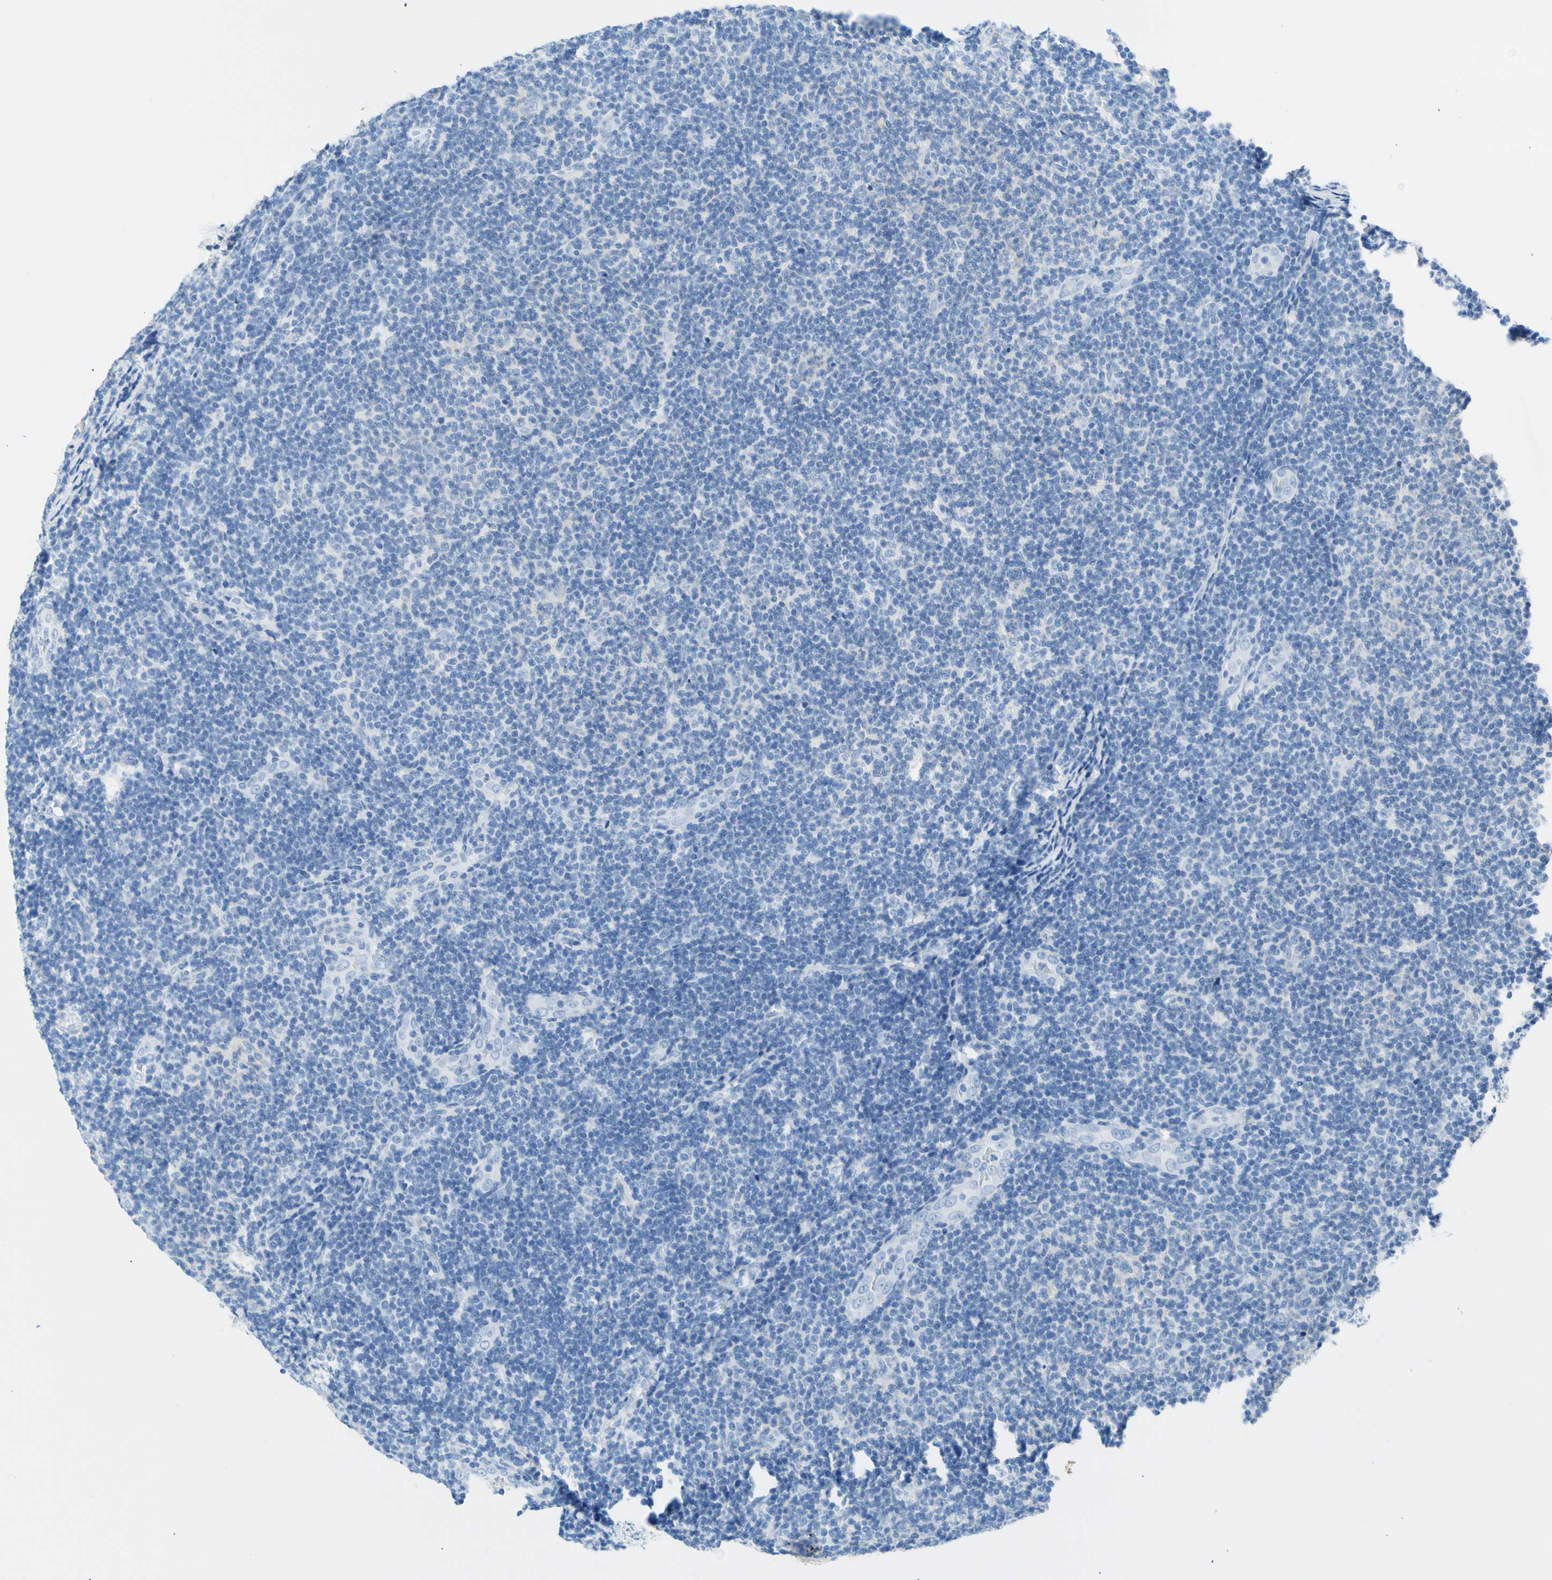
{"staining": {"intensity": "negative", "quantity": "none", "location": "none"}, "tissue": "lymphoma", "cell_type": "Tumor cells", "image_type": "cancer", "snomed": [{"axis": "morphology", "description": "Malignant lymphoma, non-Hodgkin's type, Low grade"}, {"axis": "topography", "description": "Lymph node"}], "caption": "The micrograph demonstrates no significant staining in tumor cells of lymphoma.", "gene": "CEL", "patient": {"sex": "male", "age": 83}}